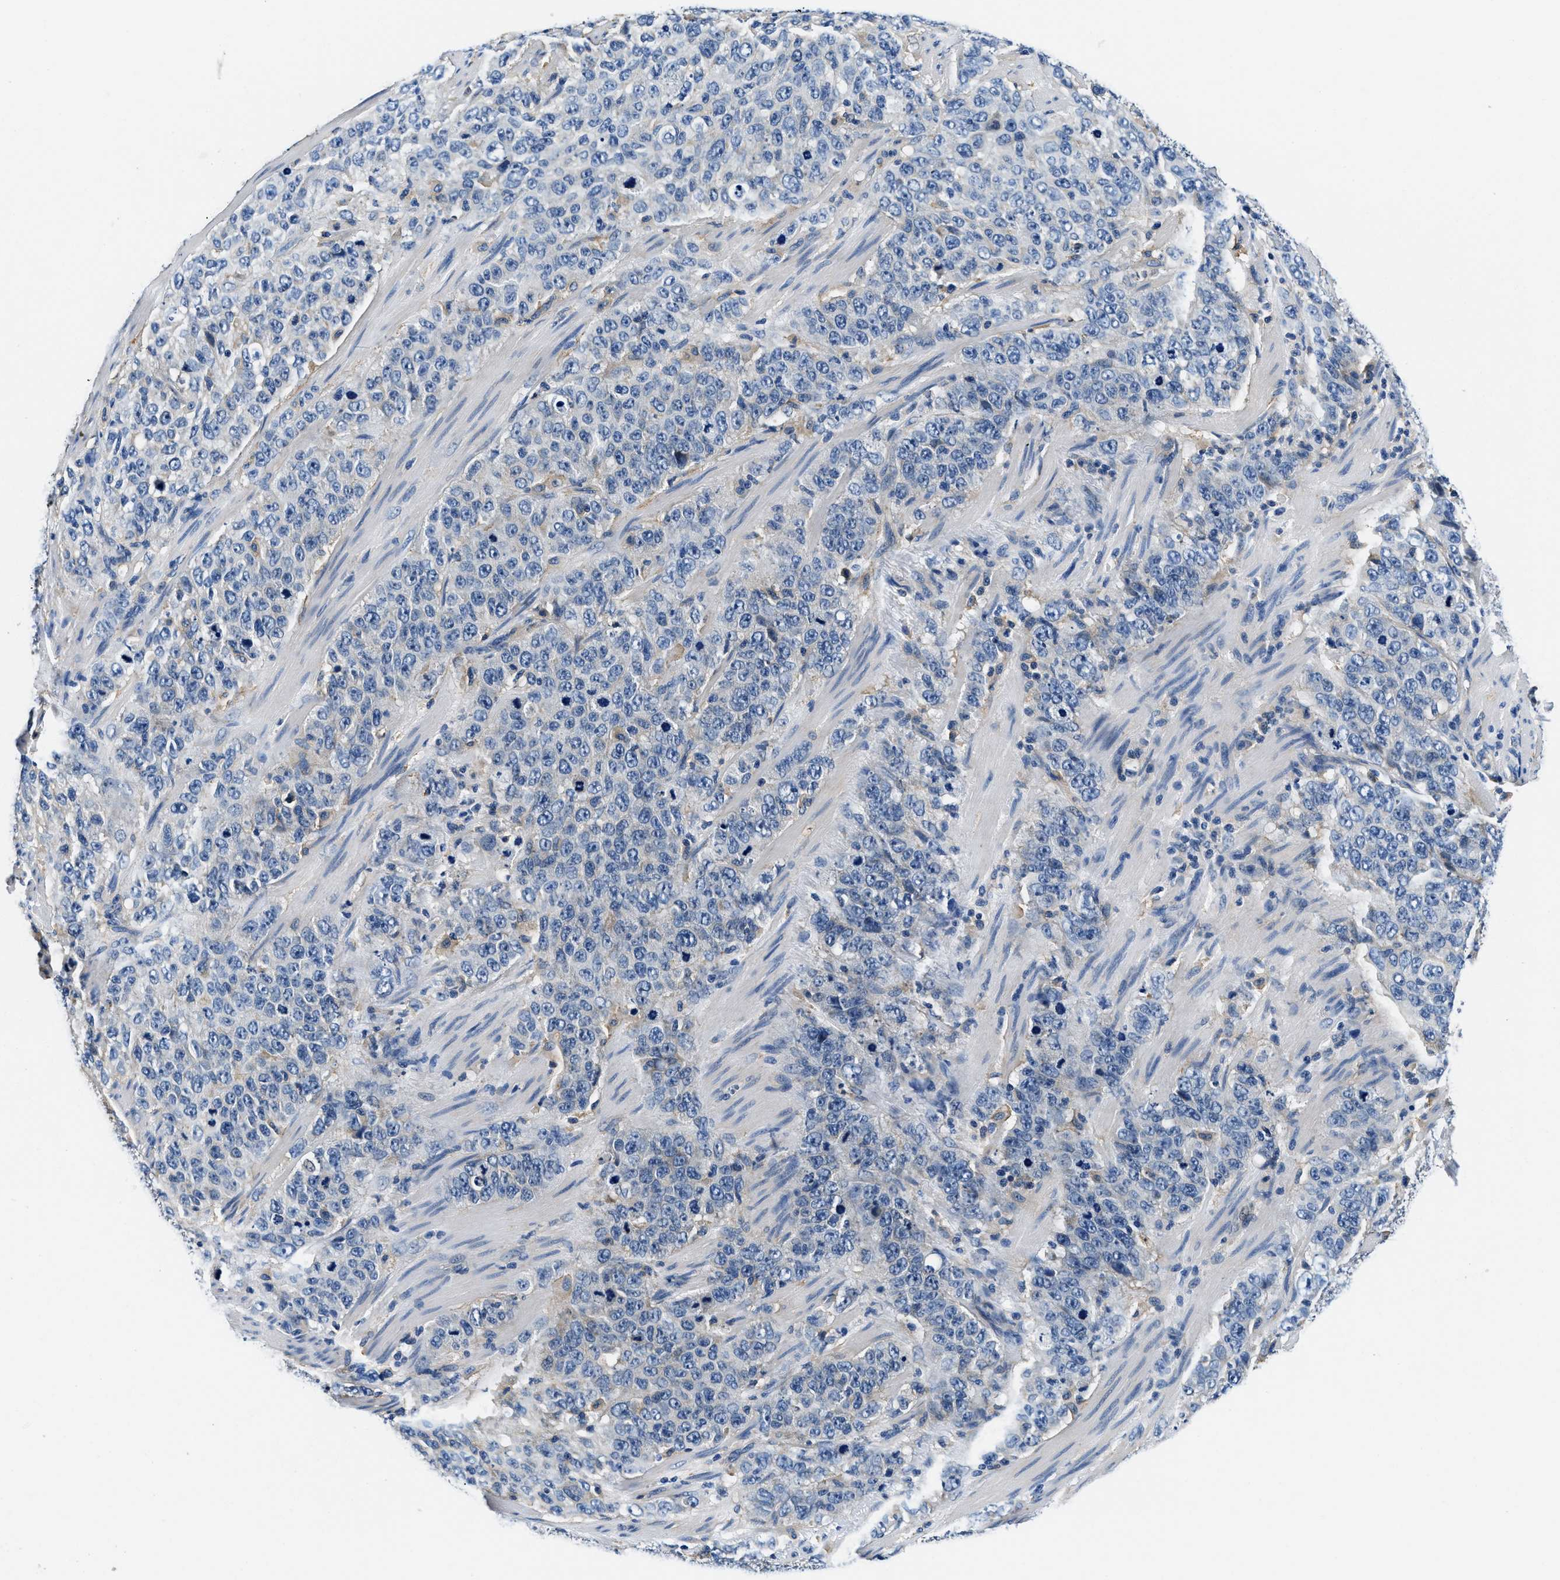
{"staining": {"intensity": "negative", "quantity": "none", "location": "none"}, "tissue": "stomach cancer", "cell_type": "Tumor cells", "image_type": "cancer", "snomed": [{"axis": "morphology", "description": "Adenocarcinoma, NOS"}, {"axis": "topography", "description": "Stomach"}], "caption": "A histopathology image of human stomach cancer (adenocarcinoma) is negative for staining in tumor cells.", "gene": "ZFAND3", "patient": {"sex": "male", "age": 48}}